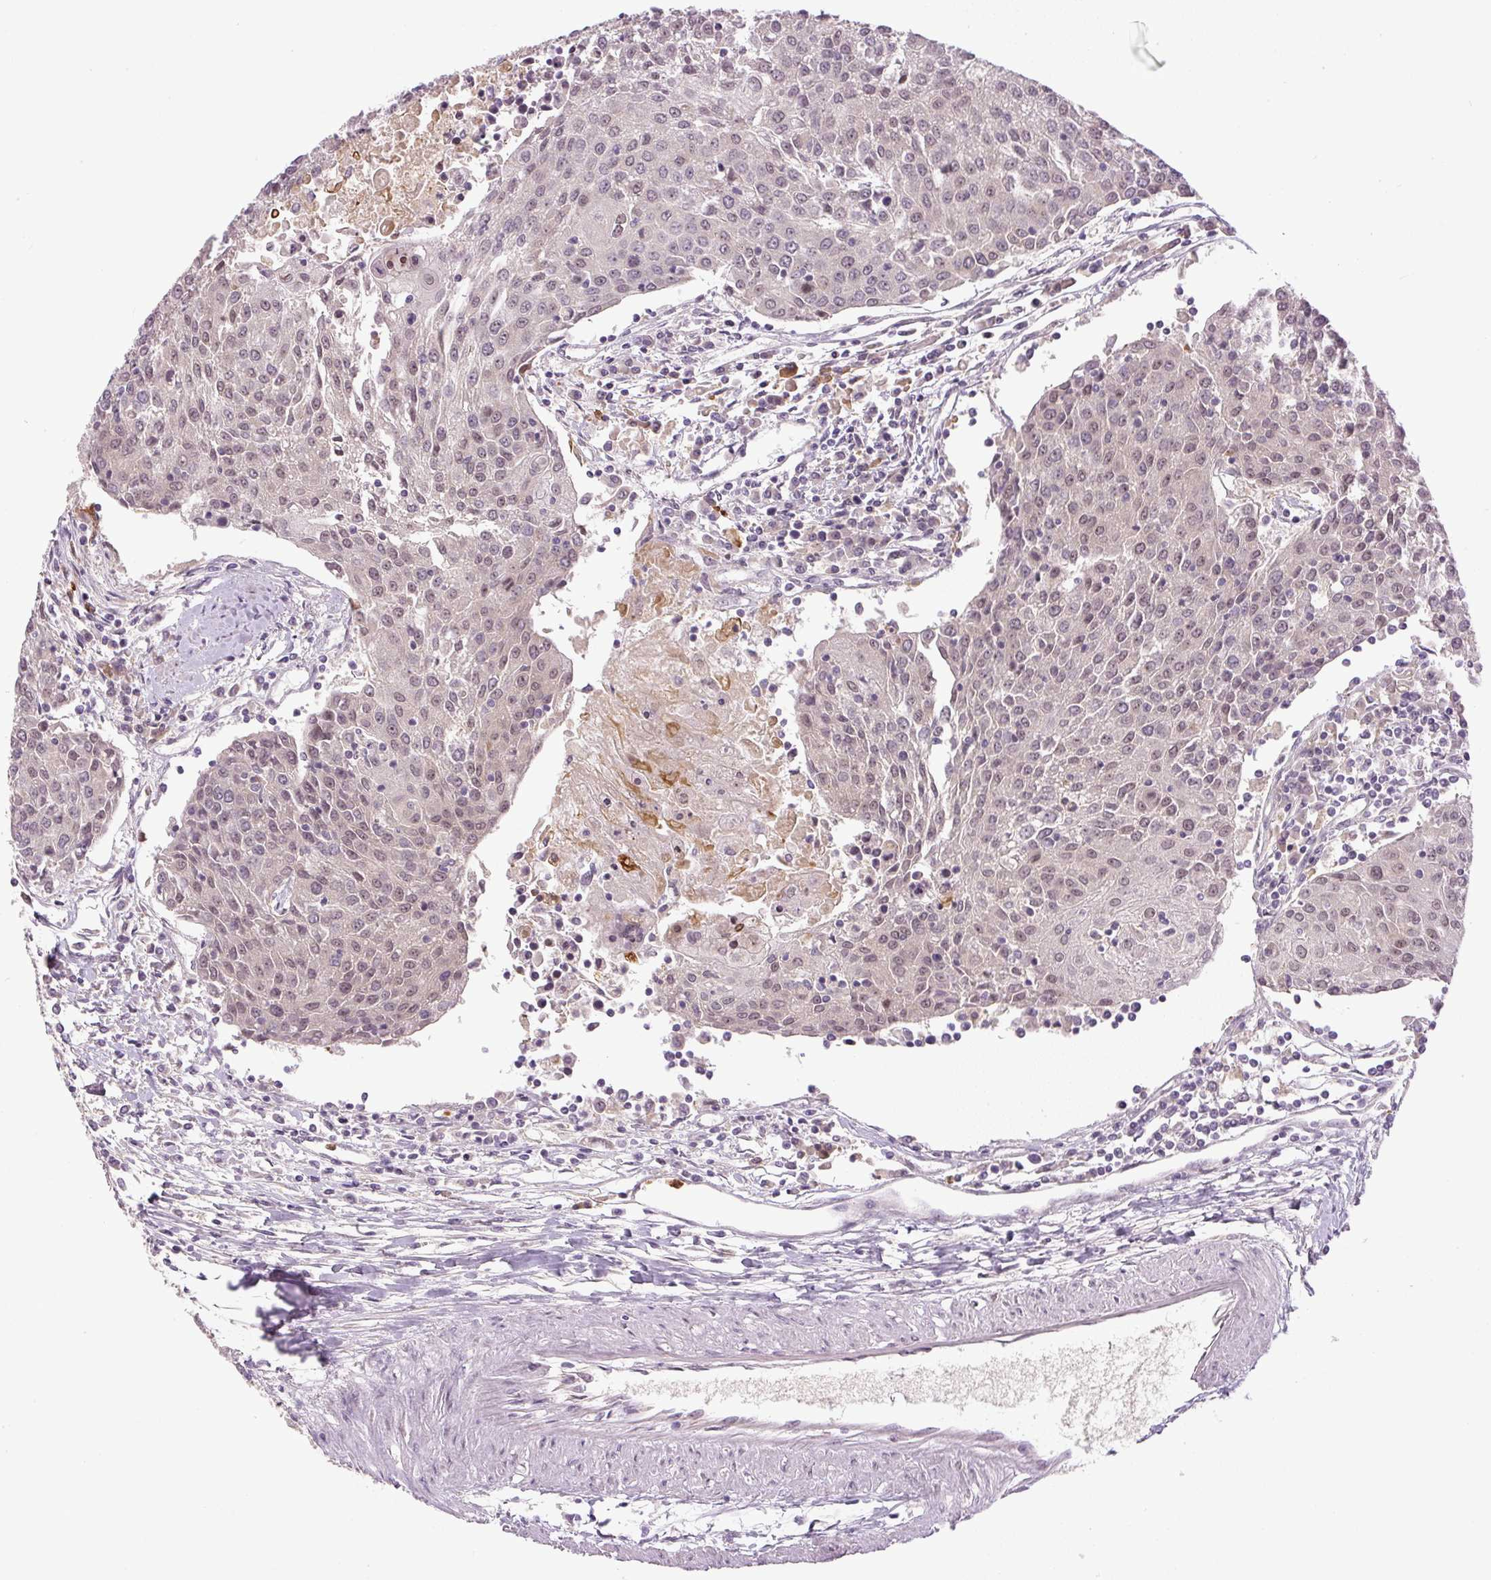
{"staining": {"intensity": "weak", "quantity": ">75%", "location": "nuclear"}, "tissue": "urothelial cancer", "cell_type": "Tumor cells", "image_type": "cancer", "snomed": [{"axis": "morphology", "description": "Urothelial carcinoma, High grade"}, {"axis": "topography", "description": "Urinary bladder"}], "caption": "Urothelial cancer stained with a brown dye exhibits weak nuclear positive expression in approximately >75% of tumor cells.", "gene": "SGF29", "patient": {"sex": "female", "age": 85}}